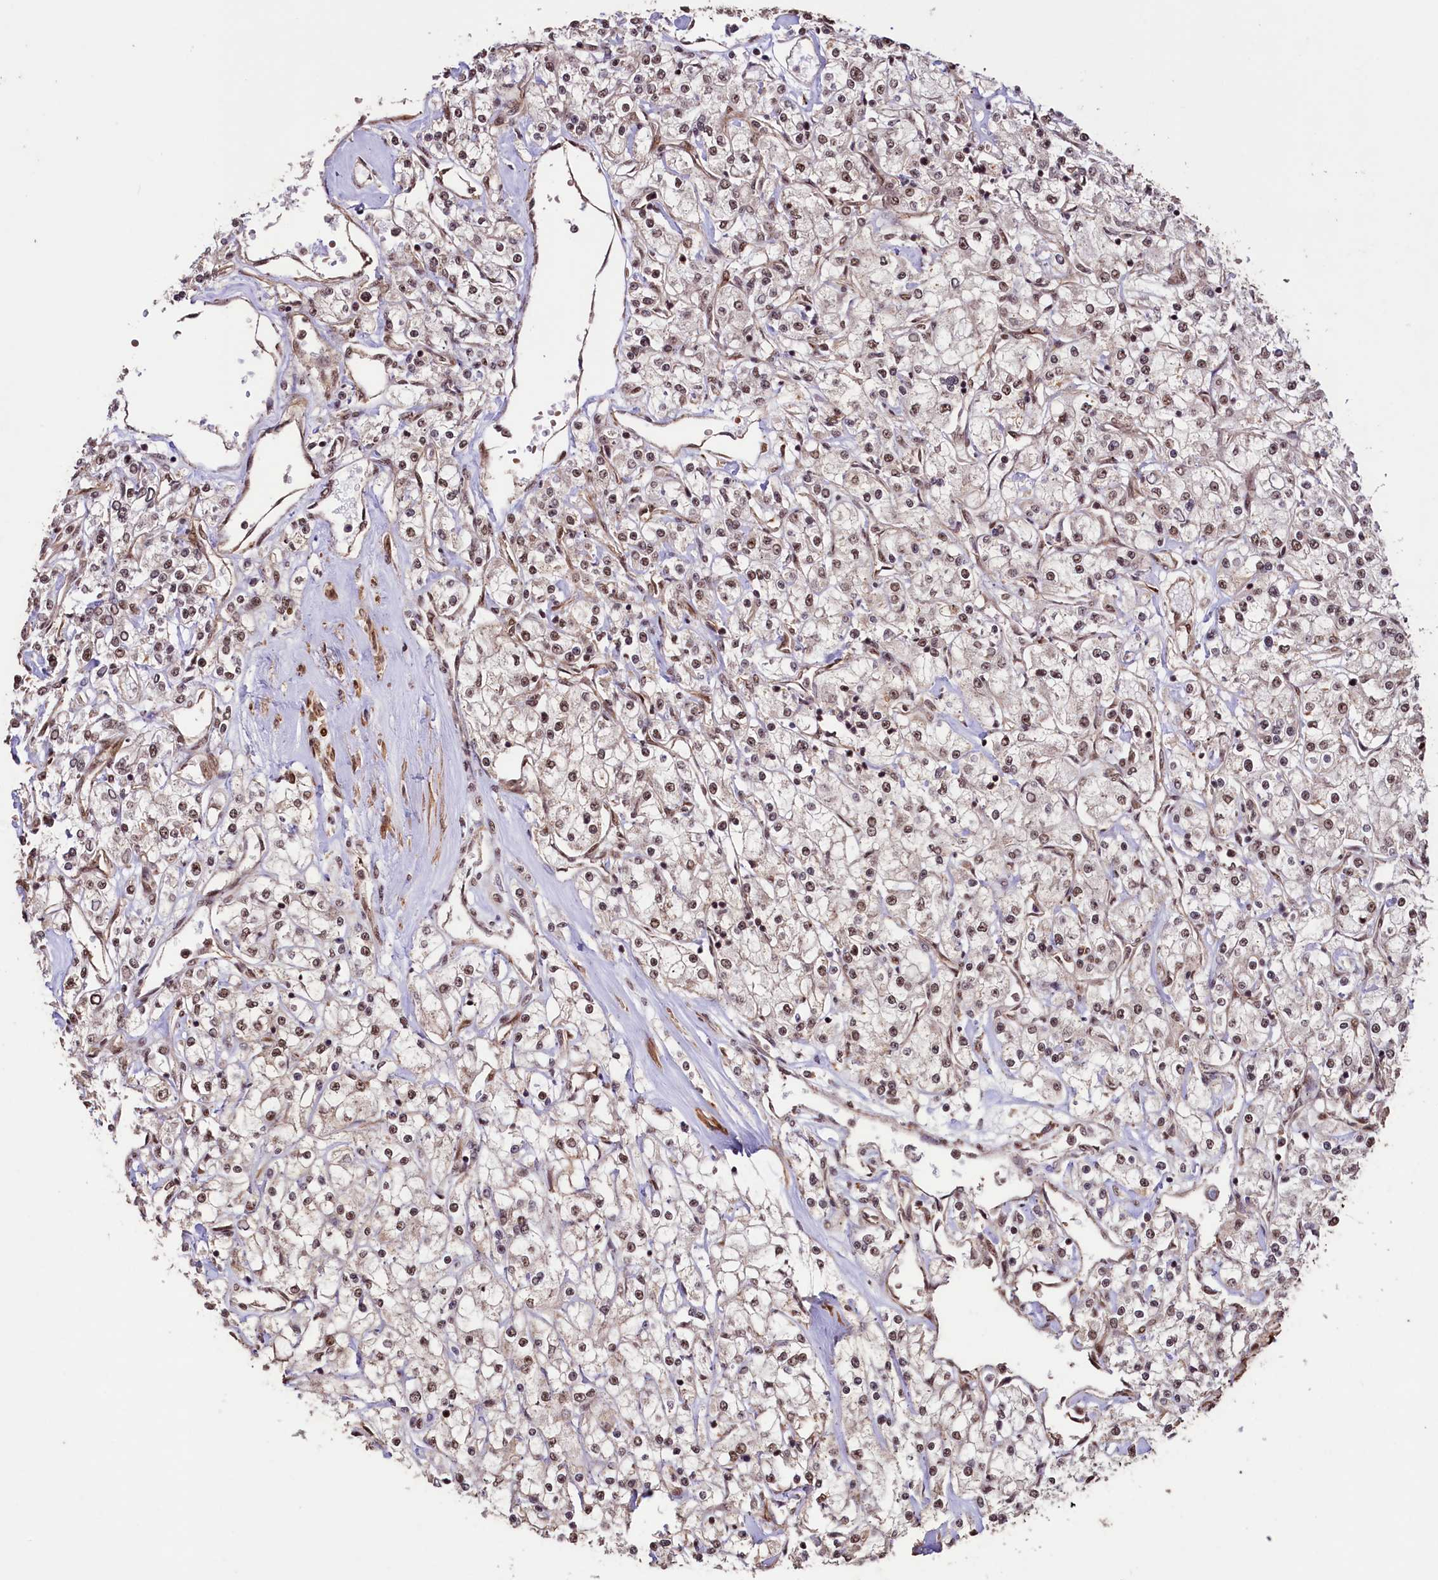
{"staining": {"intensity": "moderate", "quantity": ">75%", "location": "nuclear"}, "tissue": "renal cancer", "cell_type": "Tumor cells", "image_type": "cancer", "snomed": [{"axis": "morphology", "description": "Adenocarcinoma, NOS"}, {"axis": "topography", "description": "Kidney"}], "caption": "The immunohistochemical stain highlights moderate nuclear expression in tumor cells of adenocarcinoma (renal) tissue.", "gene": "SFSWAP", "patient": {"sex": "female", "age": 59}}